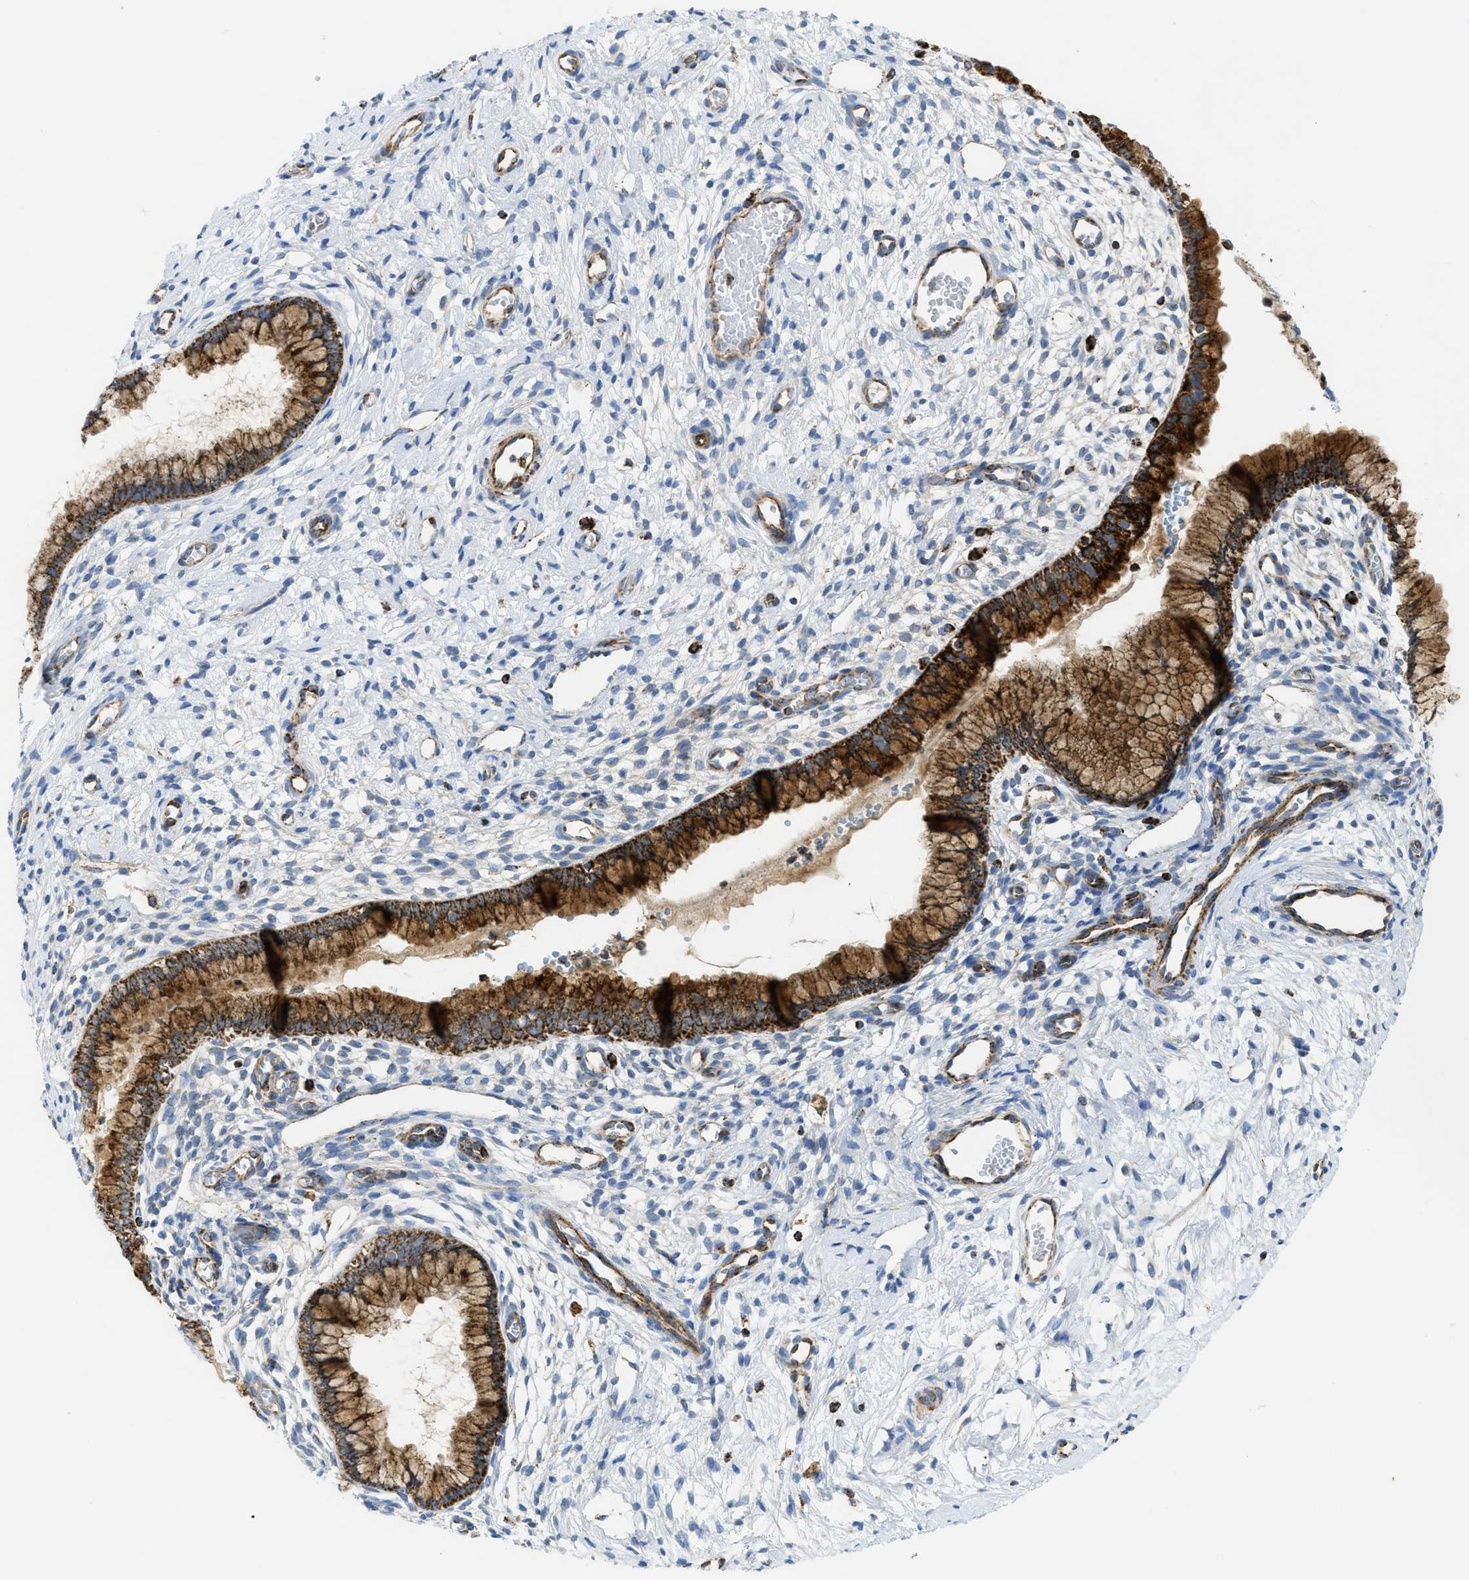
{"staining": {"intensity": "strong", "quantity": ">75%", "location": "cytoplasmic/membranous"}, "tissue": "cervix", "cell_type": "Glandular cells", "image_type": "normal", "snomed": [{"axis": "morphology", "description": "Normal tissue, NOS"}, {"axis": "topography", "description": "Cervix"}], "caption": "High-power microscopy captured an immunohistochemistry (IHC) photomicrograph of normal cervix, revealing strong cytoplasmic/membranous staining in about >75% of glandular cells.", "gene": "SQOR", "patient": {"sex": "female", "age": 65}}